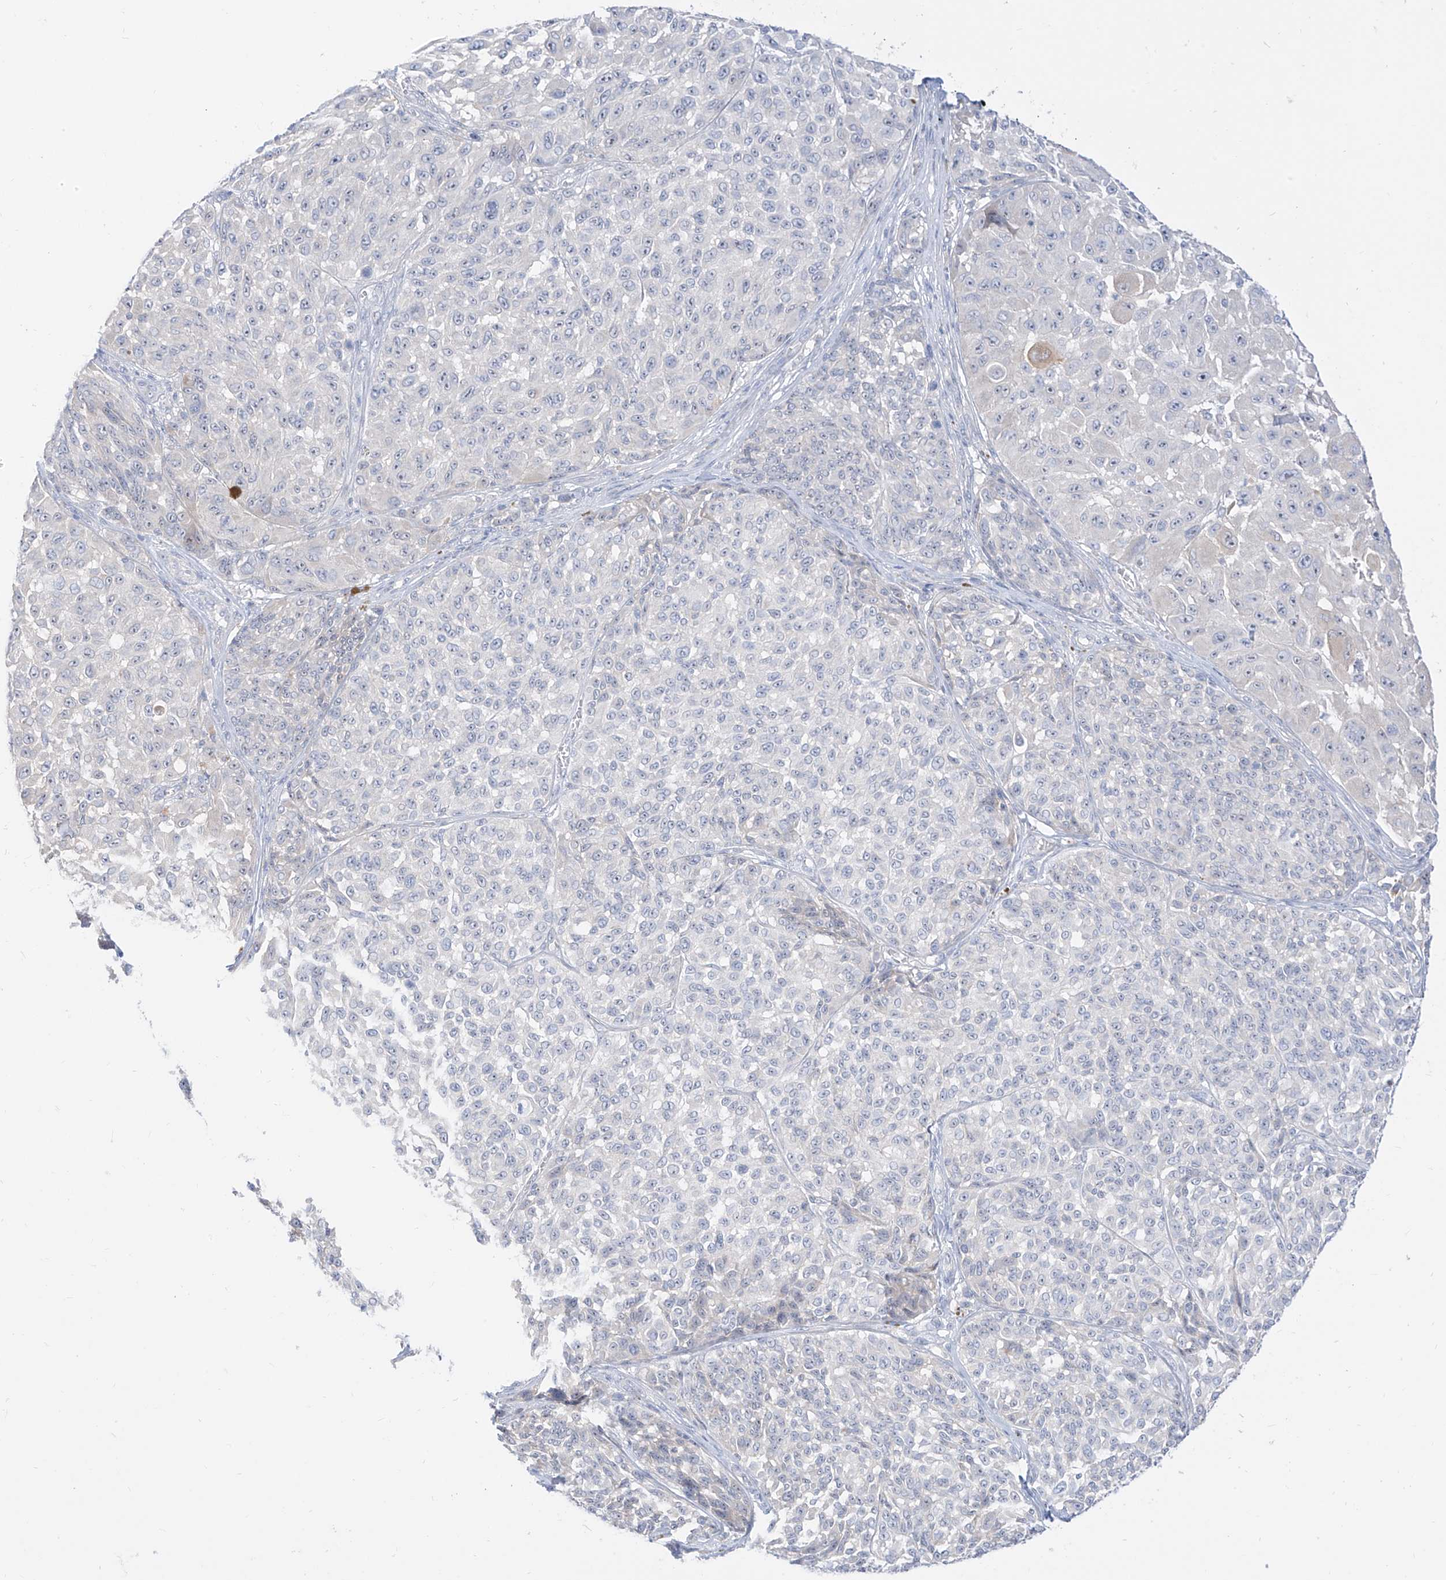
{"staining": {"intensity": "negative", "quantity": "none", "location": "none"}, "tissue": "melanoma", "cell_type": "Tumor cells", "image_type": "cancer", "snomed": [{"axis": "morphology", "description": "Malignant melanoma, NOS"}, {"axis": "topography", "description": "Skin"}], "caption": "IHC of human melanoma demonstrates no expression in tumor cells.", "gene": "SYTL3", "patient": {"sex": "male", "age": 83}}